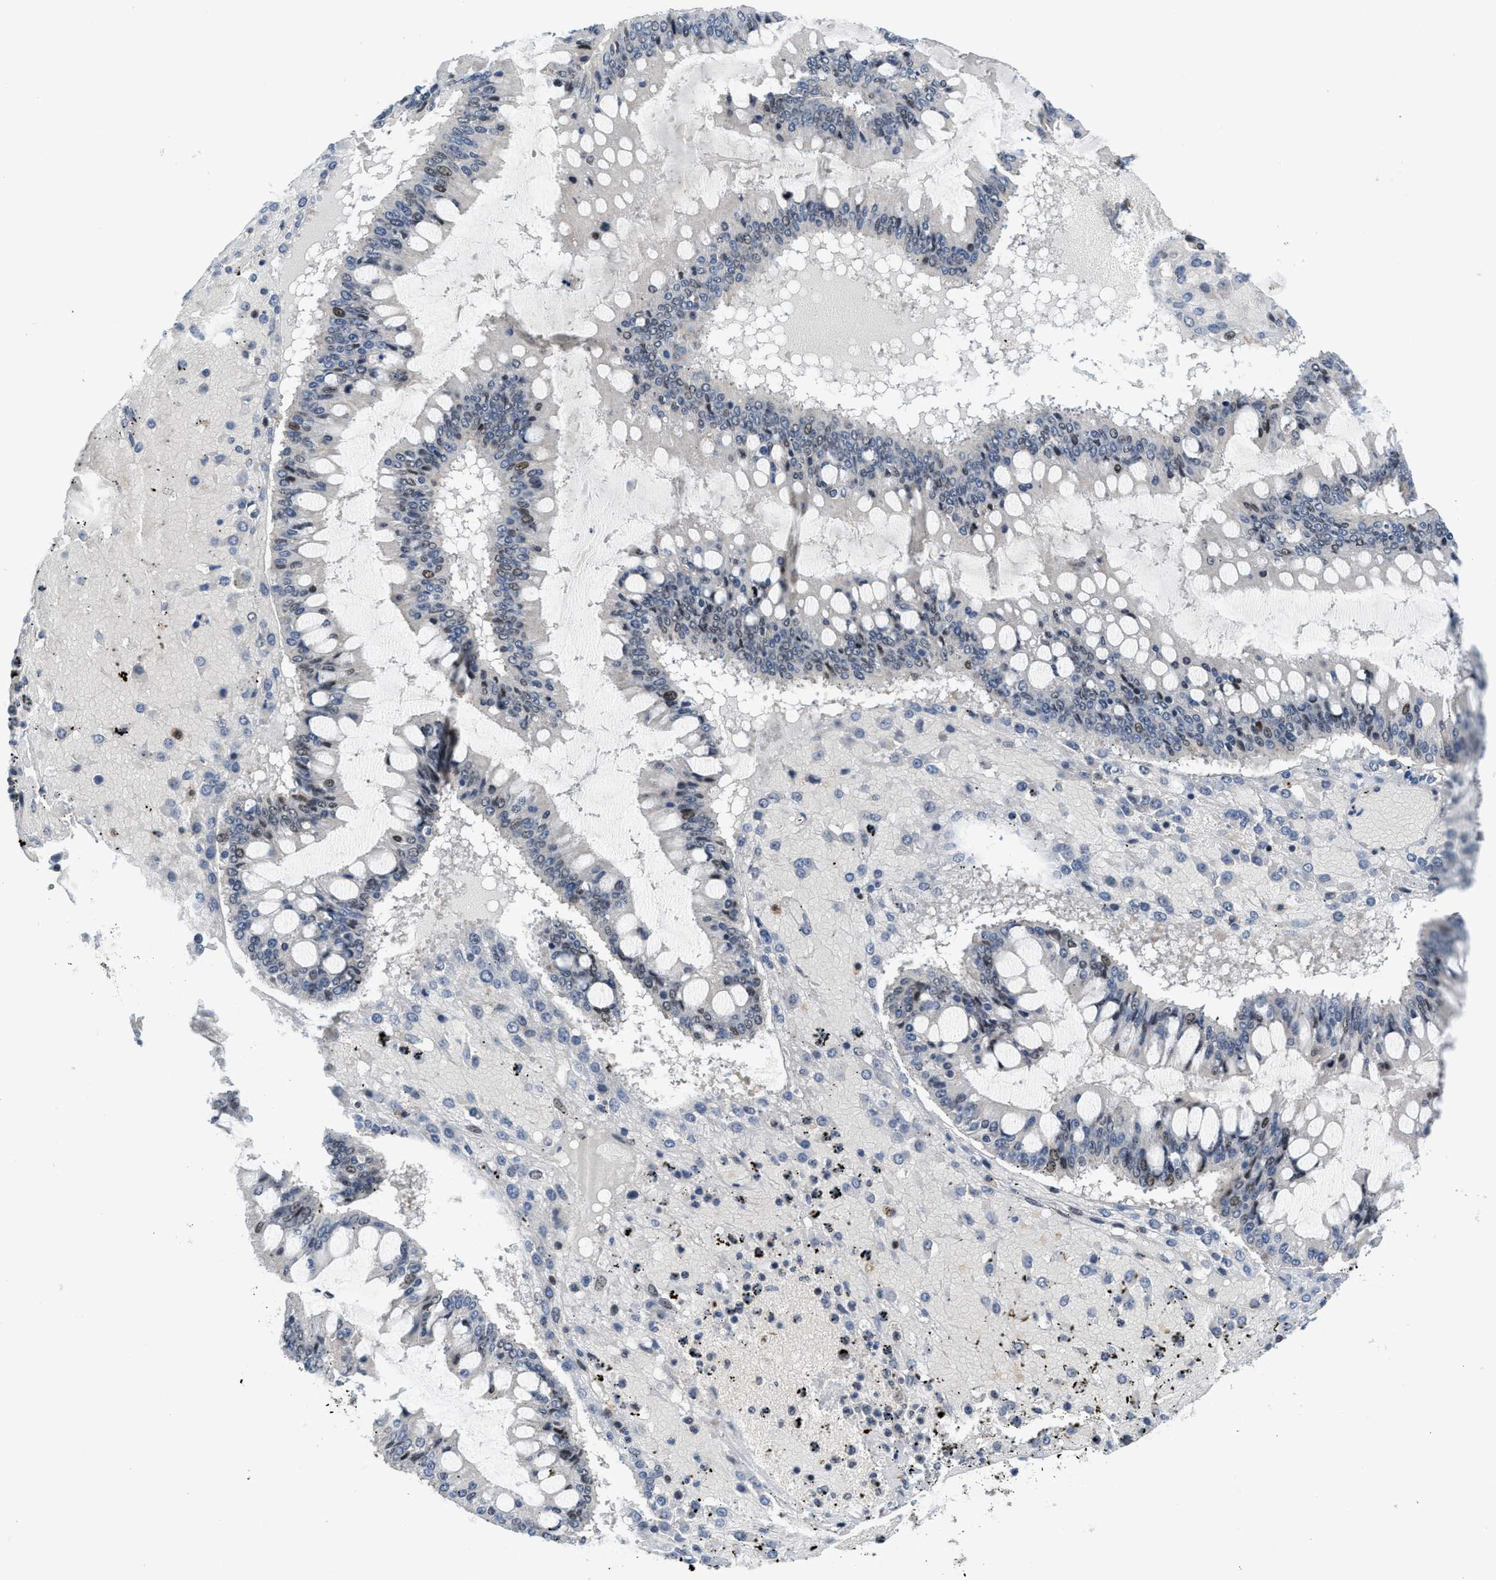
{"staining": {"intensity": "moderate", "quantity": "<25%", "location": "nuclear"}, "tissue": "ovarian cancer", "cell_type": "Tumor cells", "image_type": "cancer", "snomed": [{"axis": "morphology", "description": "Cystadenocarcinoma, mucinous, NOS"}, {"axis": "topography", "description": "Ovary"}], "caption": "Ovarian mucinous cystadenocarcinoma tissue exhibits moderate nuclear expression in about <25% of tumor cells", "gene": "ING1", "patient": {"sex": "female", "age": 73}}